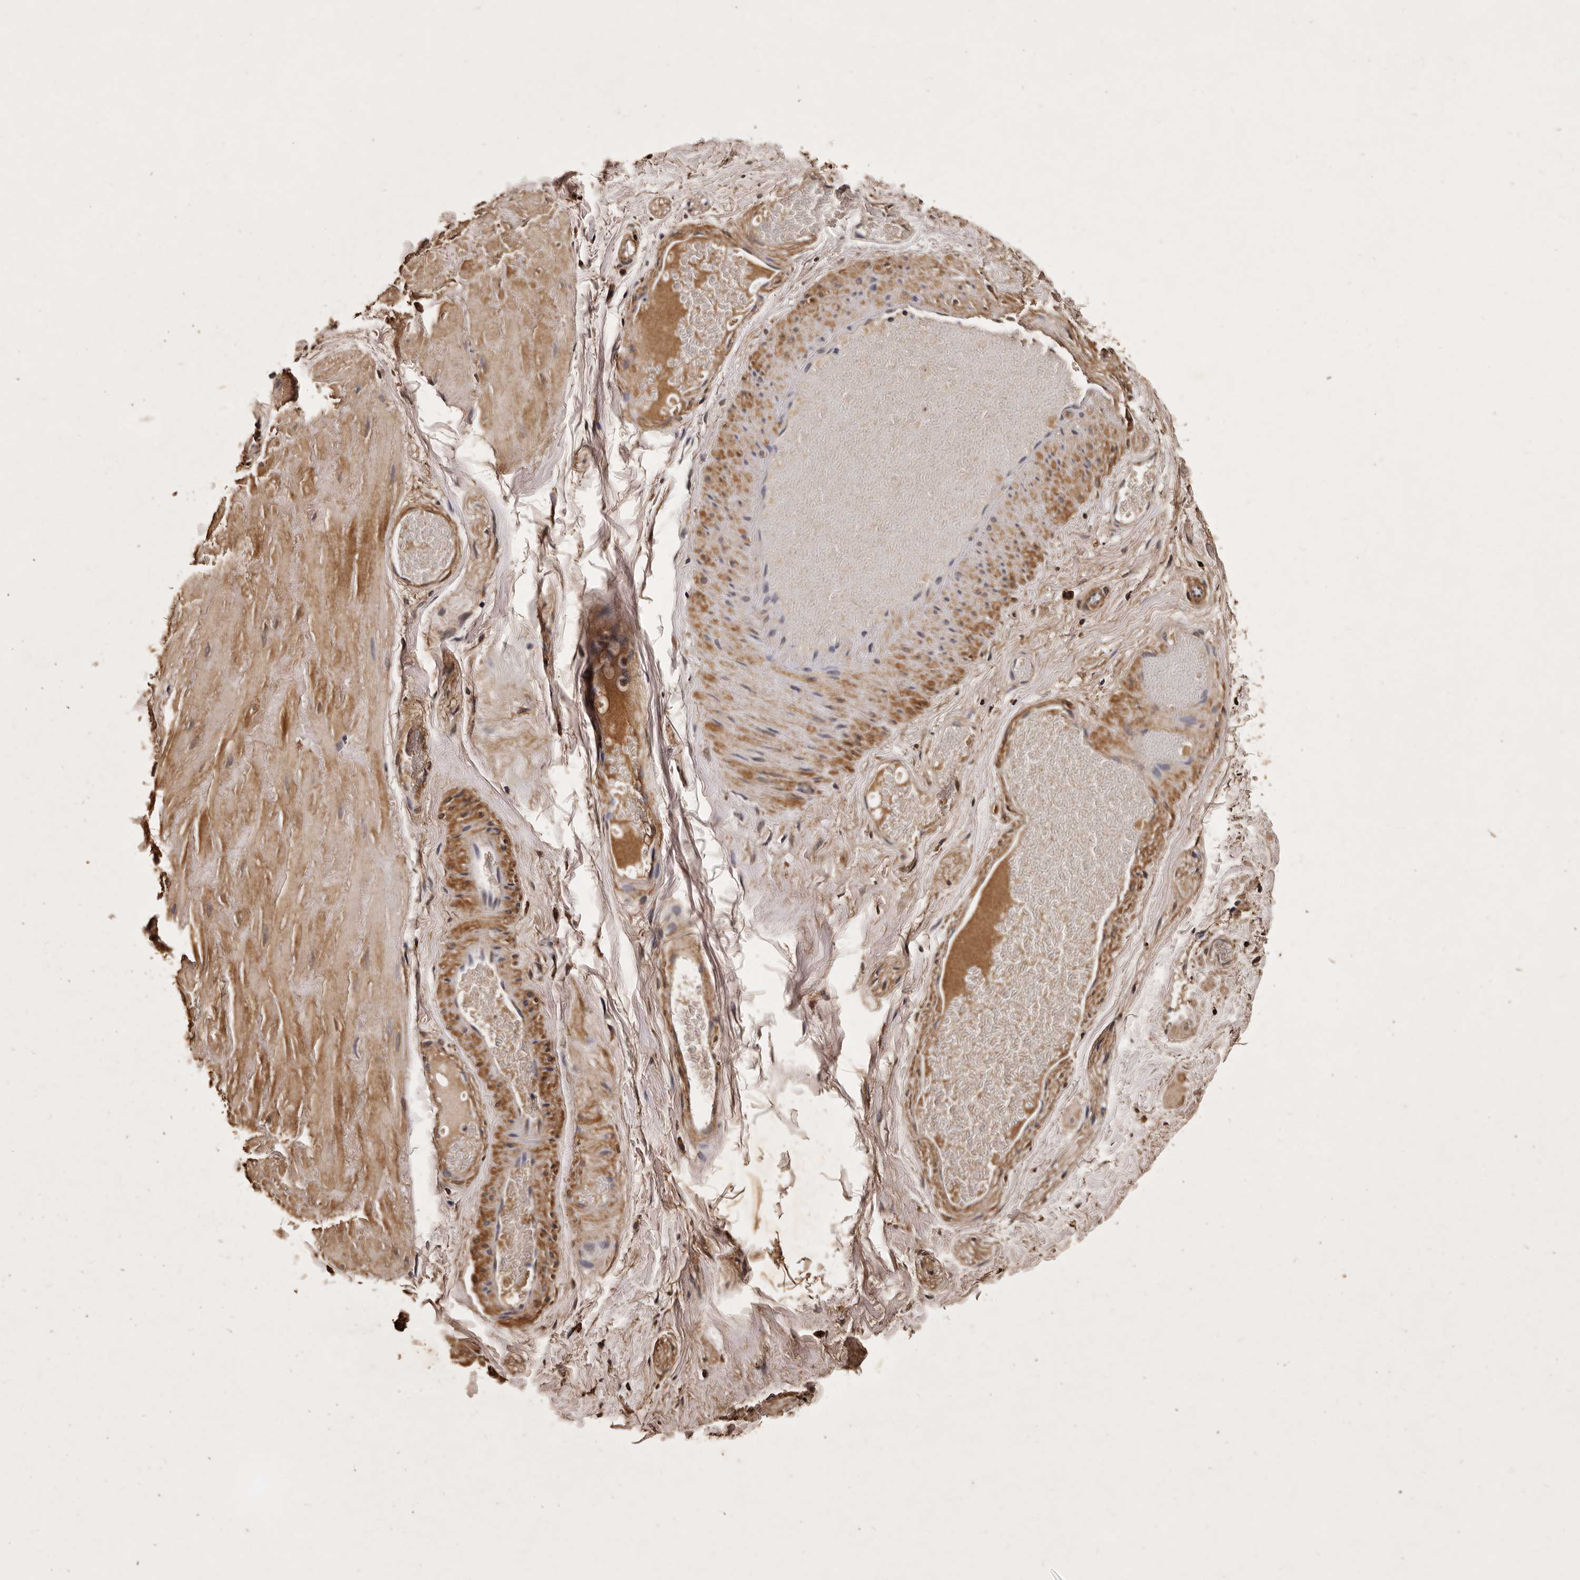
{"staining": {"intensity": "moderate", "quantity": ">75%", "location": "cytoplasmic/membranous"}, "tissue": "adipose tissue", "cell_type": "Adipocytes", "image_type": "normal", "snomed": [{"axis": "morphology", "description": "Normal tissue, NOS"}, {"axis": "topography", "description": "Adipose tissue"}, {"axis": "topography", "description": "Vascular tissue"}, {"axis": "topography", "description": "Peripheral nerve tissue"}], "caption": "A high-resolution histopathology image shows IHC staining of unremarkable adipose tissue, which exhibits moderate cytoplasmic/membranous positivity in about >75% of adipocytes.", "gene": "PARS2", "patient": {"sex": "male", "age": 25}}